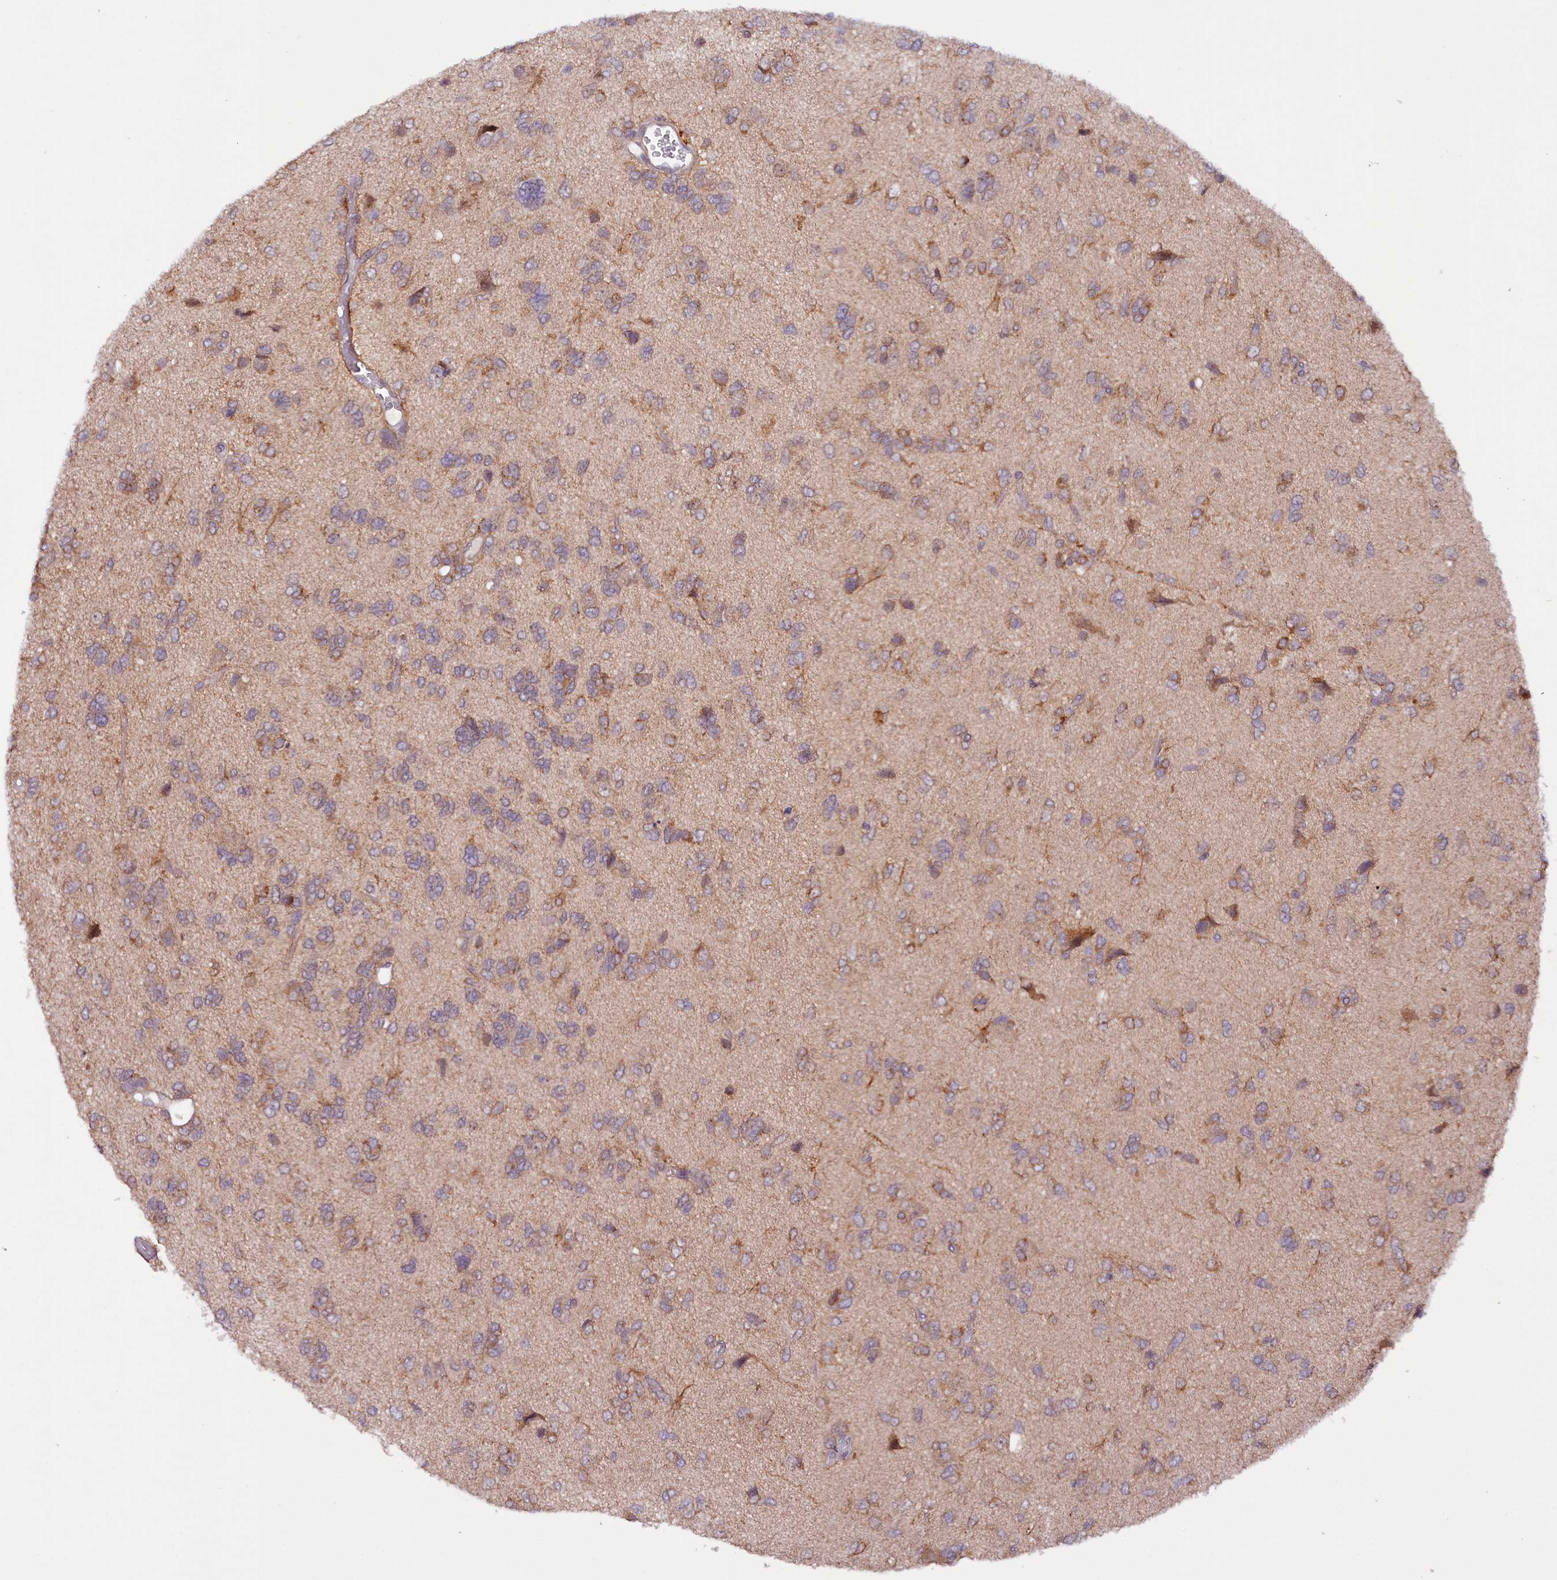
{"staining": {"intensity": "moderate", "quantity": "25%-75%", "location": "cytoplasmic/membranous"}, "tissue": "glioma", "cell_type": "Tumor cells", "image_type": "cancer", "snomed": [{"axis": "morphology", "description": "Glioma, malignant, High grade"}, {"axis": "topography", "description": "Brain"}], "caption": "The photomicrograph shows a brown stain indicating the presence of a protein in the cytoplasmic/membranous of tumor cells in malignant high-grade glioma. (Stains: DAB in brown, nuclei in blue, Microscopy: brightfield microscopy at high magnification).", "gene": "PHLDB1", "patient": {"sex": "female", "age": 59}}